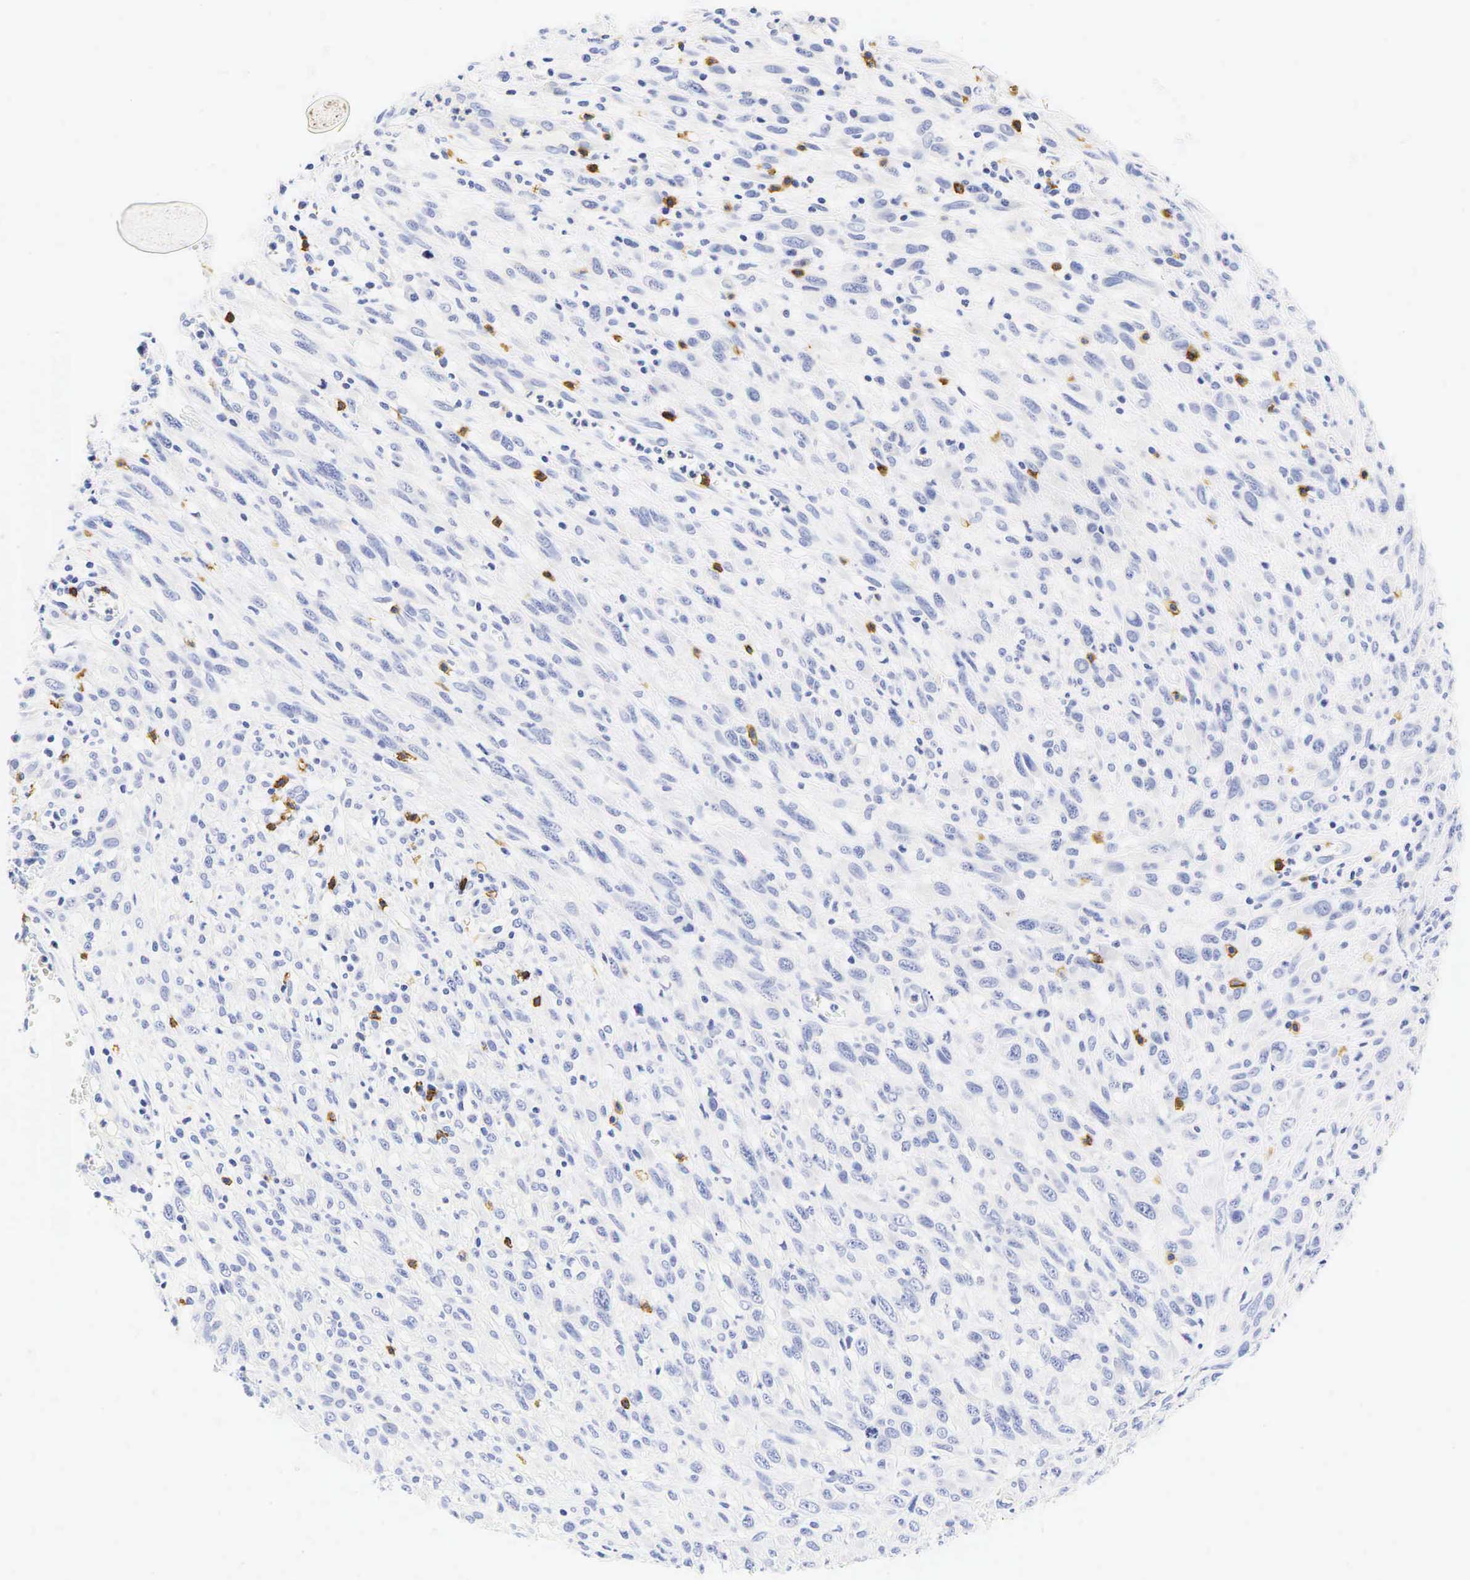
{"staining": {"intensity": "negative", "quantity": "none", "location": "none"}, "tissue": "melanoma", "cell_type": "Tumor cells", "image_type": "cancer", "snomed": [{"axis": "morphology", "description": "Malignant melanoma, NOS"}, {"axis": "topography", "description": "Skin"}], "caption": "Immunohistochemical staining of human malignant melanoma reveals no significant staining in tumor cells. The staining was performed using DAB (3,3'-diaminobenzidine) to visualize the protein expression in brown, while the nuclei were stained in blue with hematoxylin (Magnification: 20x).", "gene": "CD8A", "patient": {"sex": "male", "age": 51}}